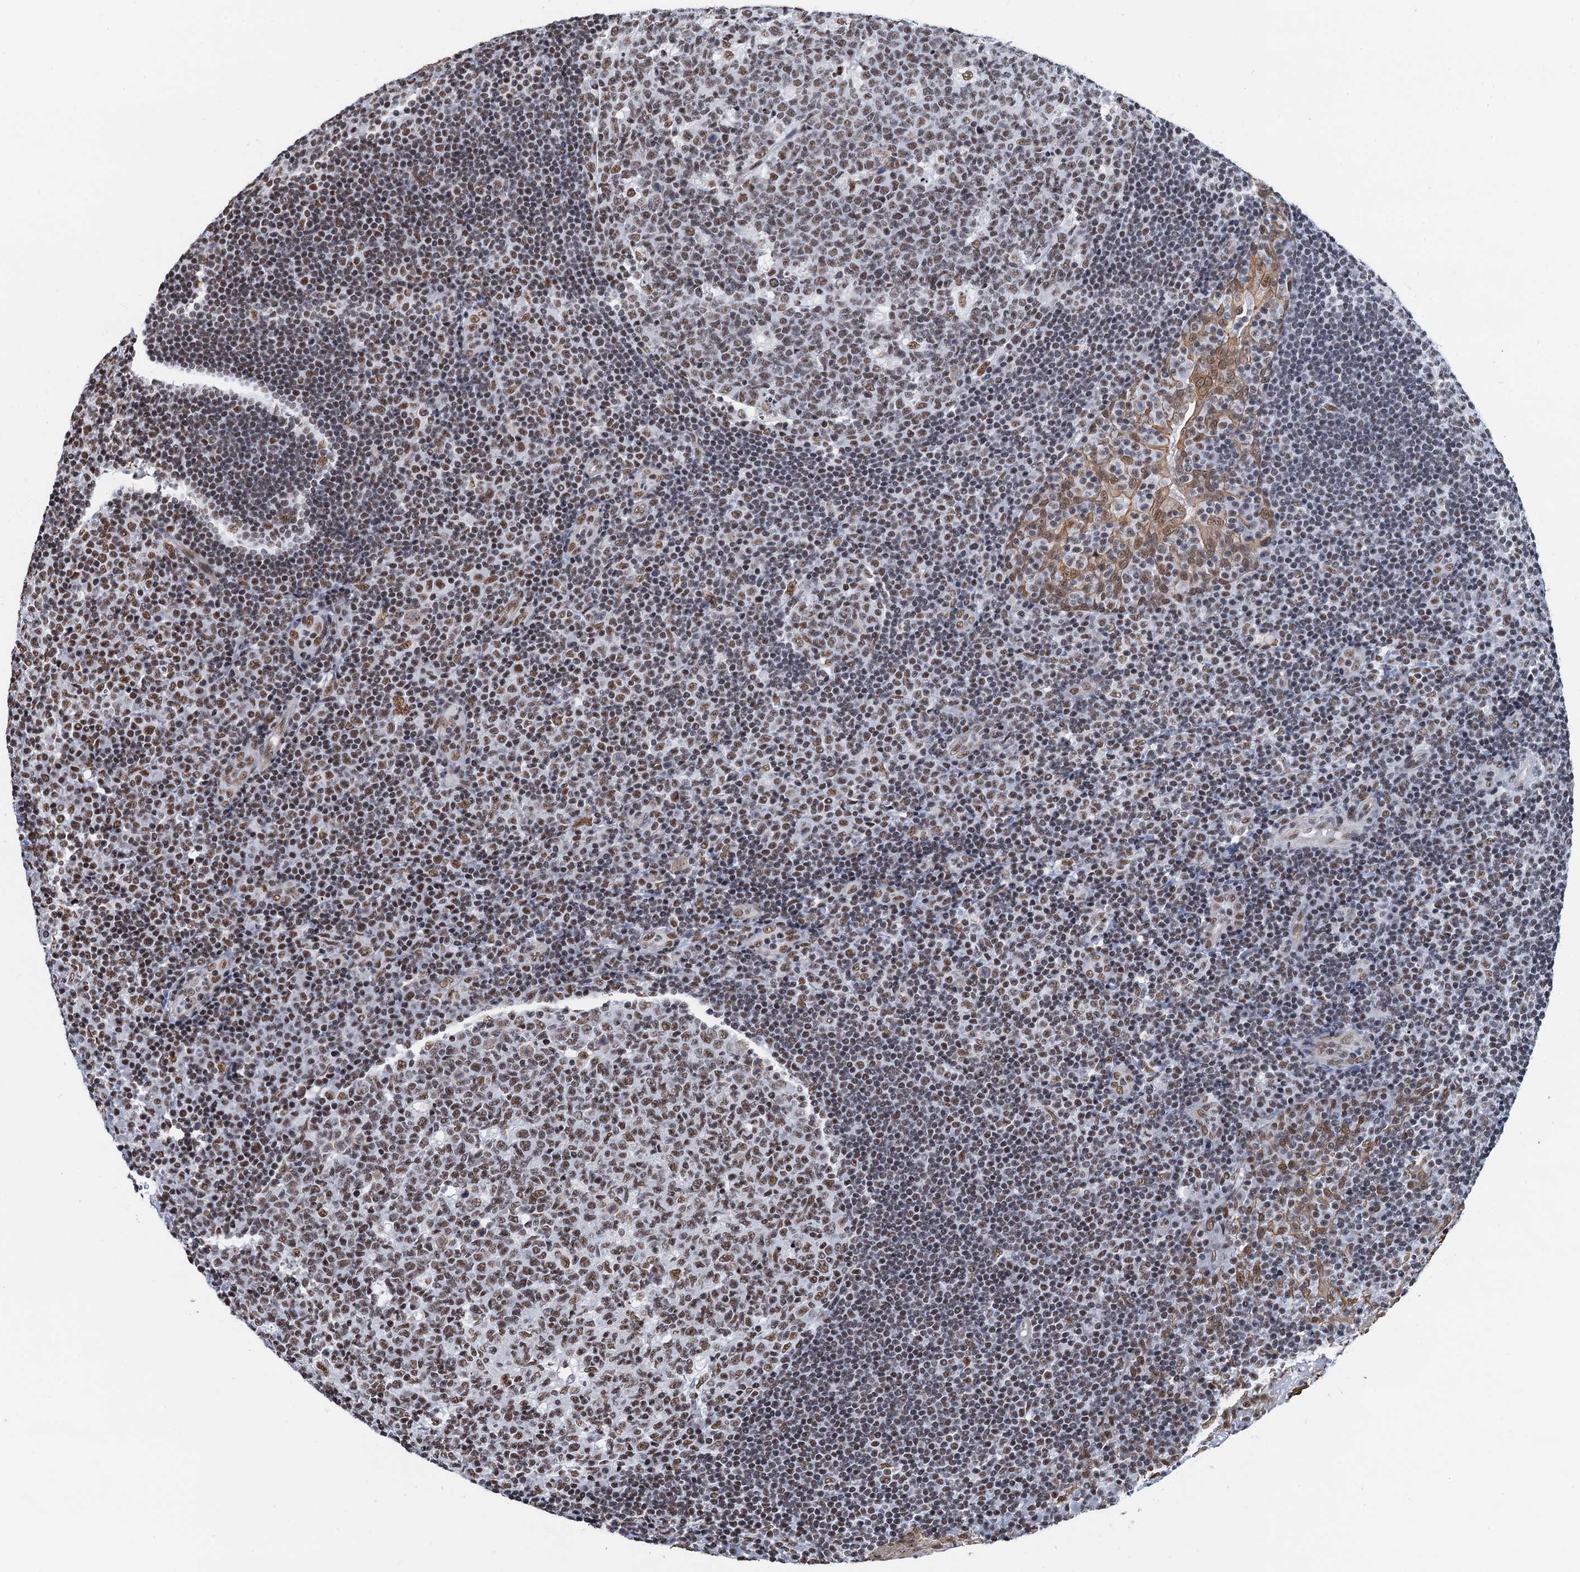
{"staining": {"intensity": "moderate", "quantity": ">75%", "location": "nuclear"}, "tissue": "tonsil", "cell_type": "Germinal center cells", "image_type": "normal", "snomed": [{"axis": "morphology", "description": "Normal tissue, NOS"}, {"axis": "topography", "description": "Tonsil"}], "caption": "Tonsil stained with a brown dye exhibits moderate nuclear positive staining in approximately >75% of germinal center cells.", "gene": "ZNF609", "patient": {"sex": "female", "age": 40}}